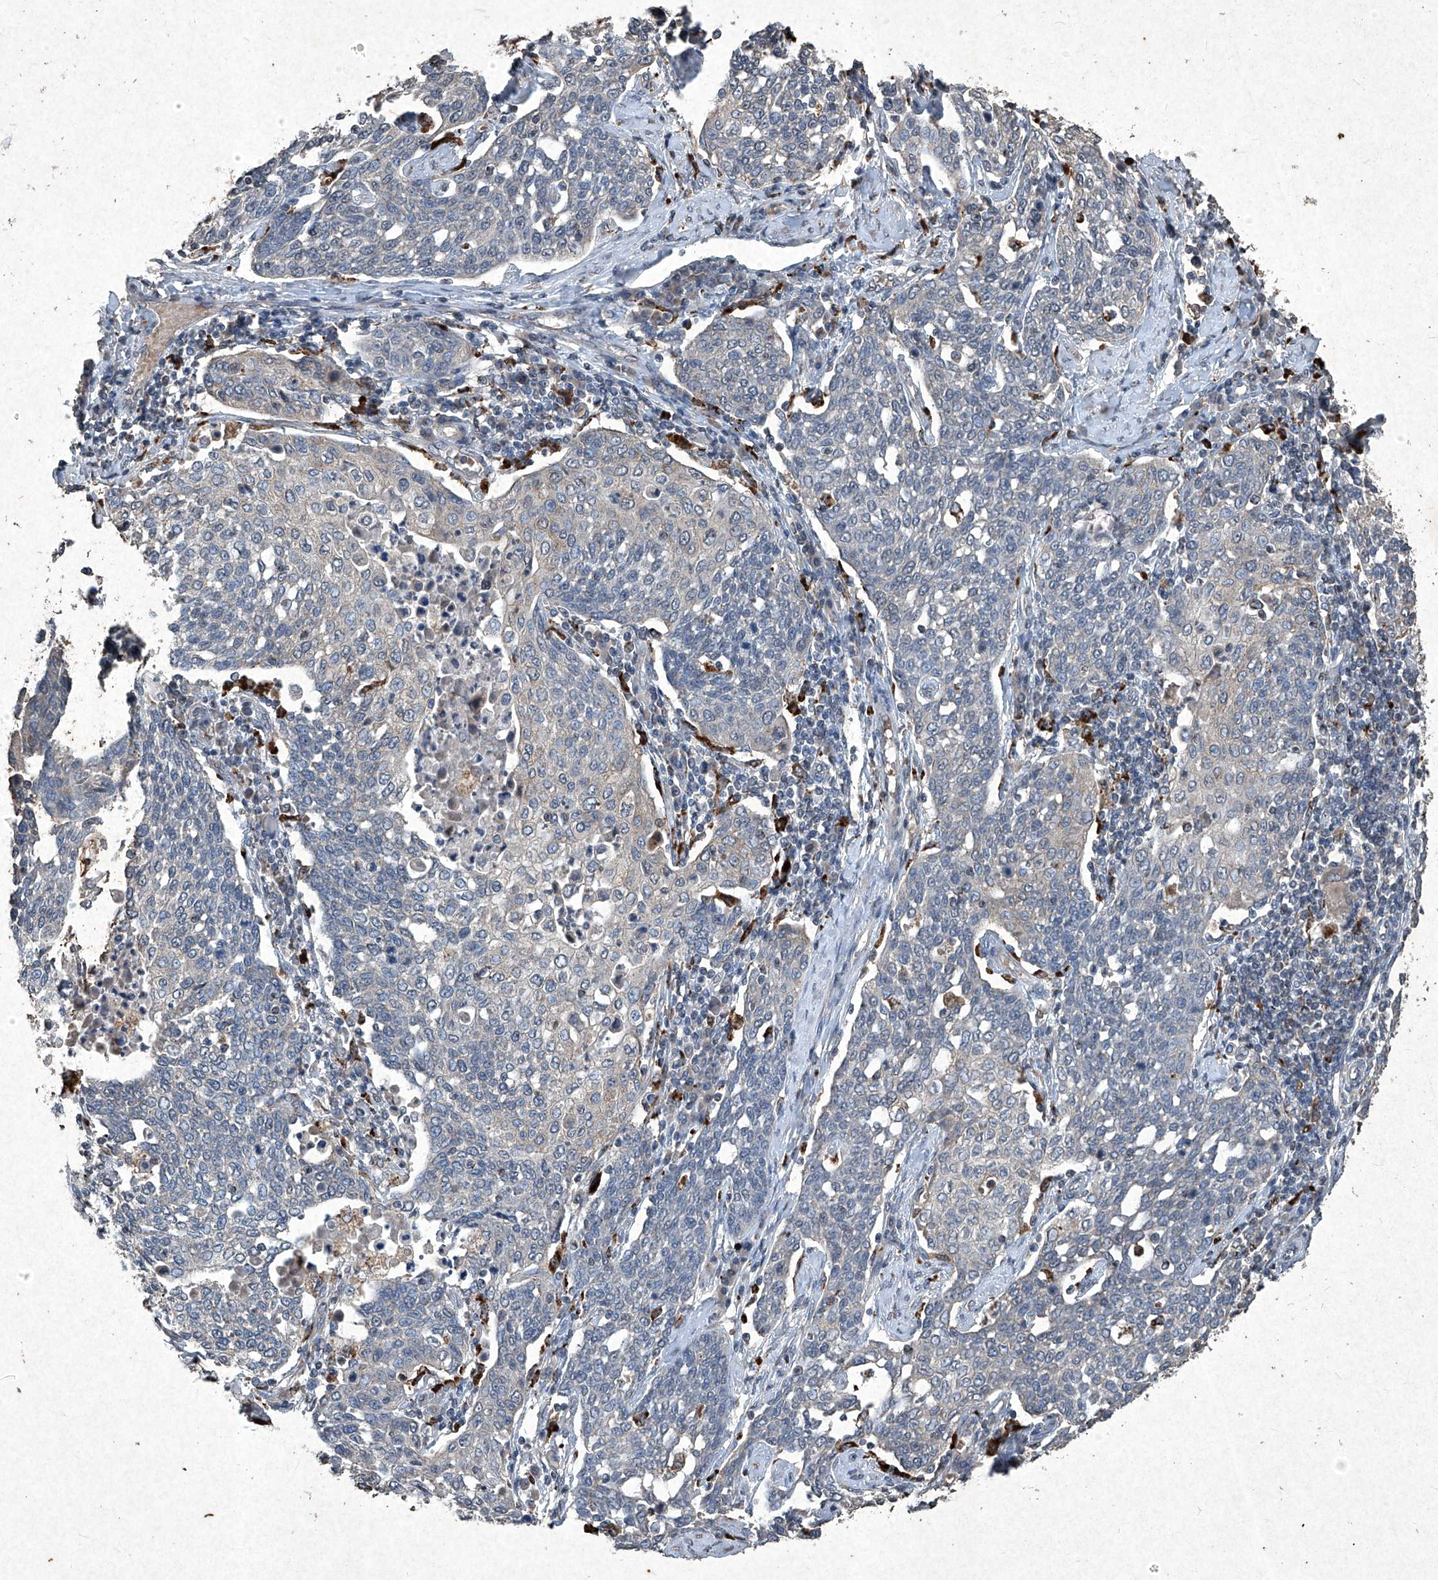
{"staining": {"intensity": "negative", "quantity": "none", "location": "none"}, "tissue": "cervical cancer", "cell_type": "Tumor cells", "image_type": "cancer", "snomed": [{"axis": "morphology", "description": "Squamous cell carcinoma, NOS"}, {"axis": "topography", "description": "Cervix"}], "caption": "Immunohistochemistry (IHC) micrograph of neoplastic tissue: cervical cancer (squamous cell carcinoma) stained with DAB demonstrates no significant protein positivity in tumor cells.", "gene": "MED16", "patient": {"sex": "female", "age": 34}}